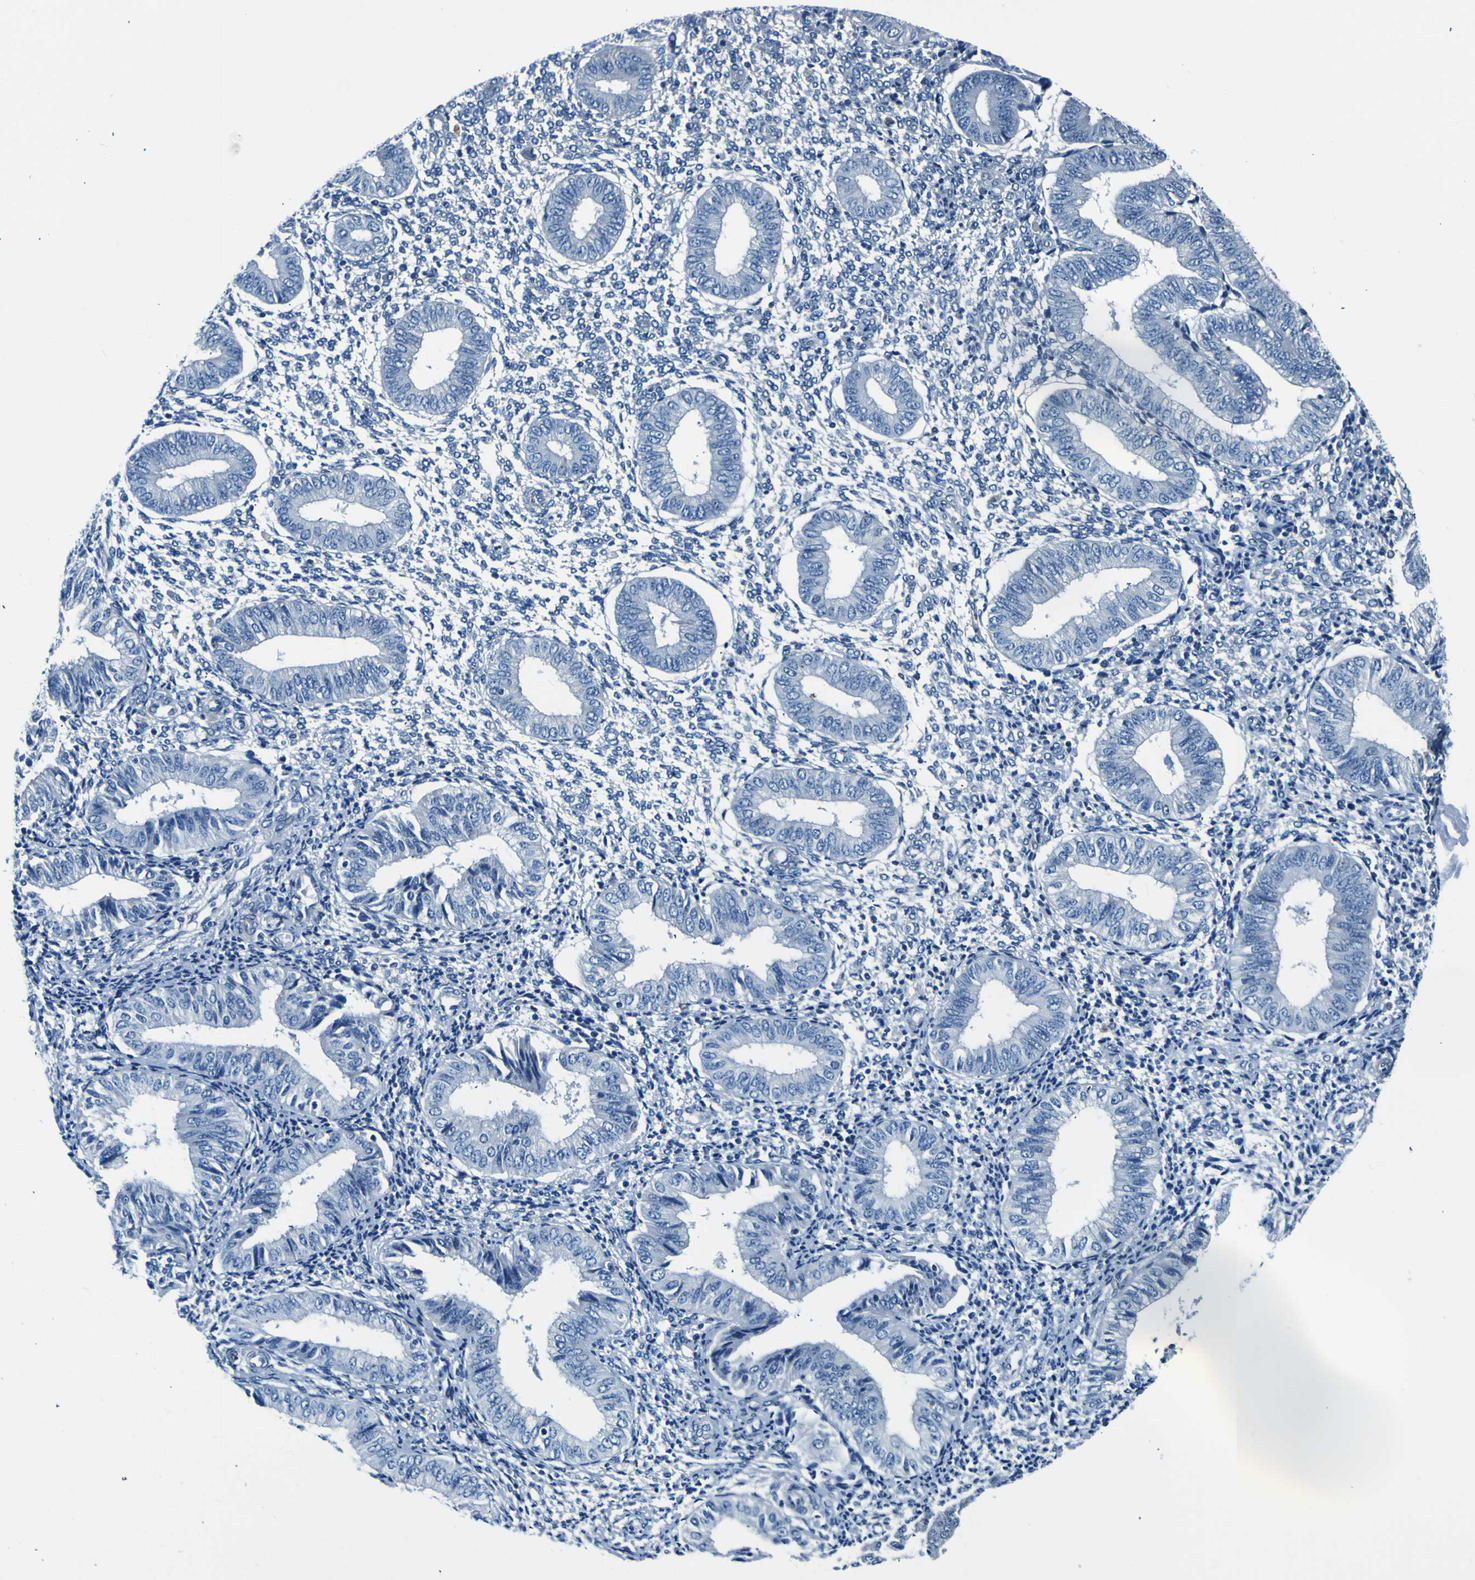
{"staining": {"intensity": "negative", "quantity": "none", "location": "none"}, "tissue": "endometrium", "cell_type": "Cells in endometrial stroma", "image_type": "normal", "snomed": [{"axis": "morphology", "description": "Normal tissue, NOS"}, {"axis": "topography", "description": "Endometrium"}], "caption": "This is an immunohistochemistry image of benign endometrium. There is no positivity in cells in endometrial stroma.", "gene": "ADGRA2", "patient": {"sex": "female", "age": 50}}